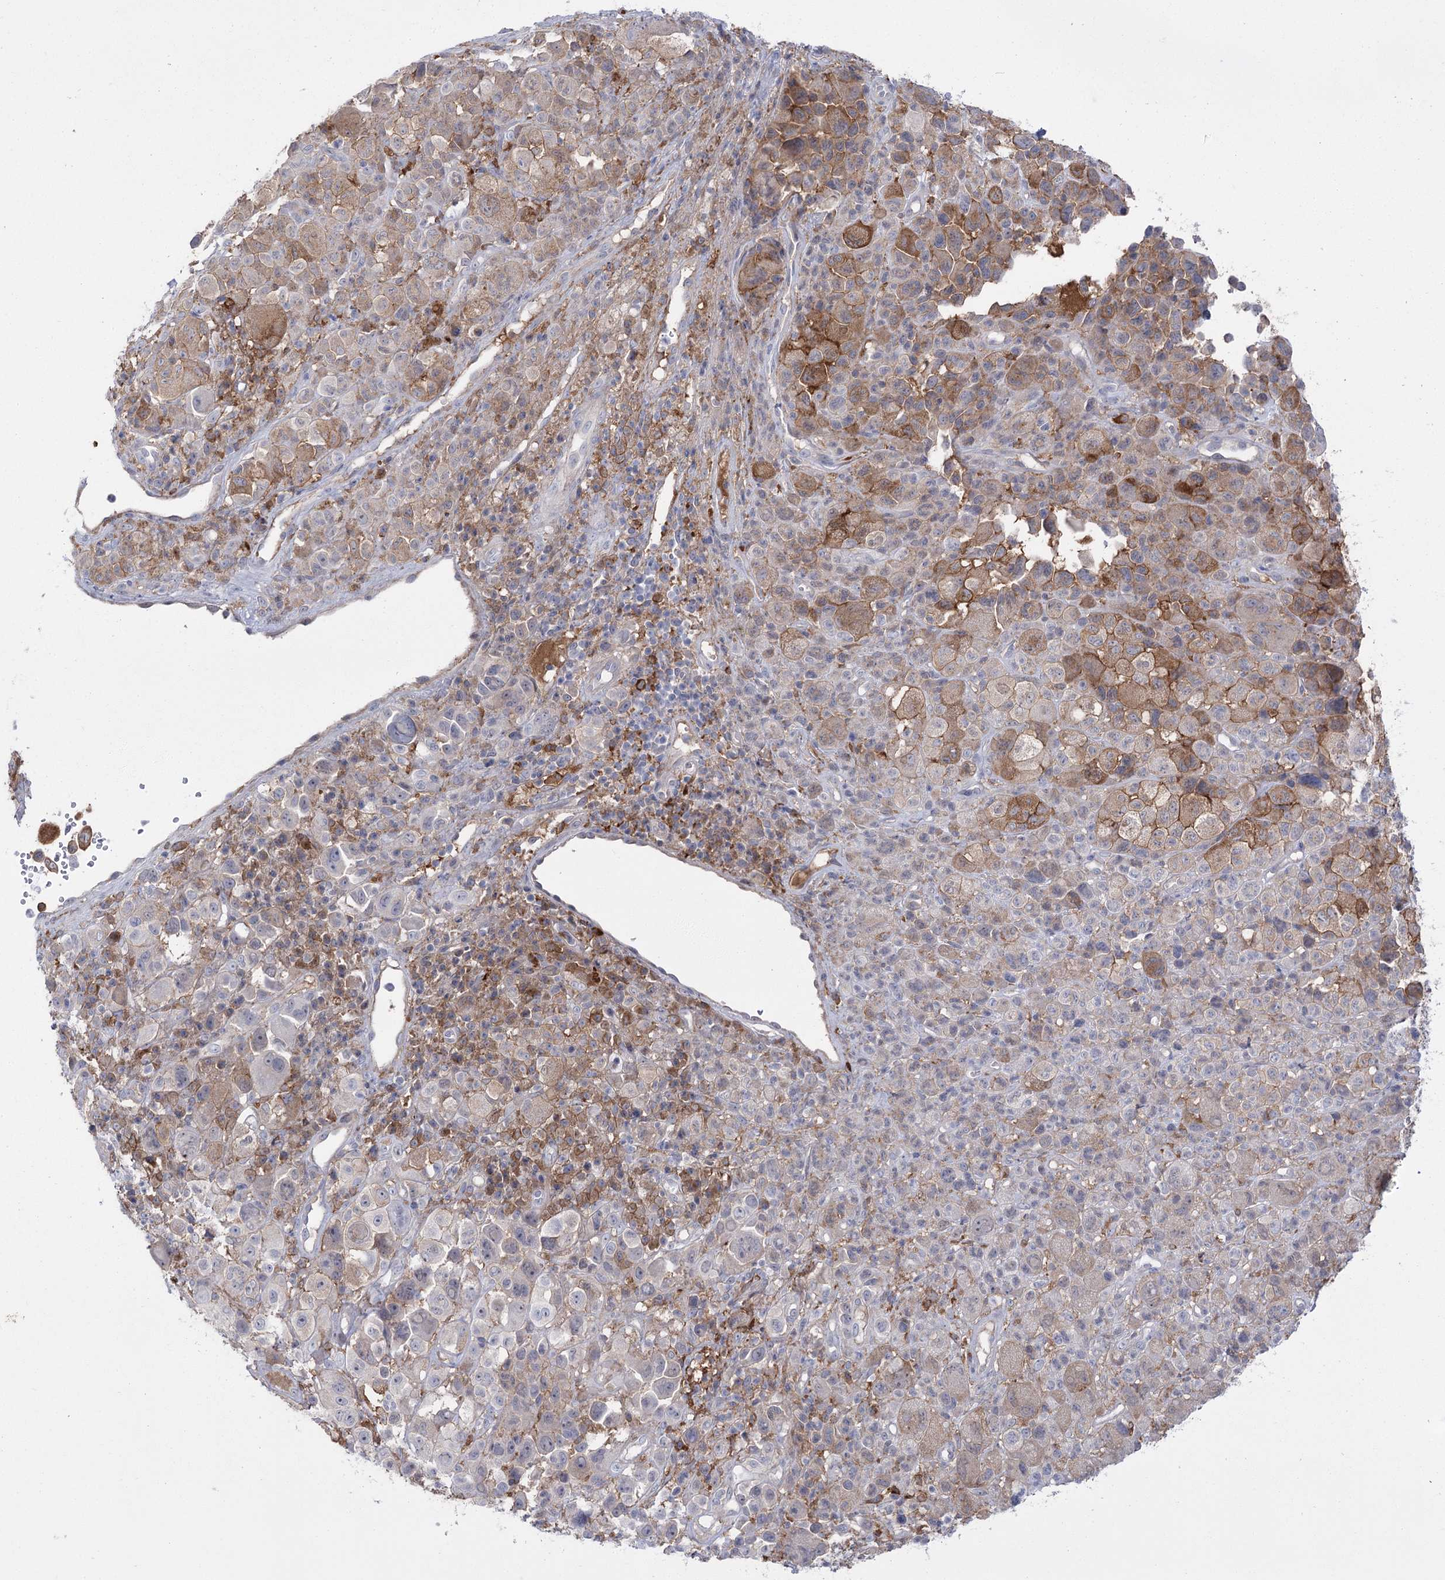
{"staining": {"intensity": "negative", "quantity": "none", "location": "none"}, "tissue": "melanoma", "cell_type": "Tumor cells", "image_type": "cancer", "snomed": [{"axis": "morphology", "description": "Malignant melanoma, NOS"}, {"axis": "topography", "description": "Skin of trunk"}], "caption": "IHC histopathology image of neoplastic tissue: human melanoma stained with DAB (3,3'-diaminobenzidine) exhibits no significant protein positivity in tumor cells.", "gene": "CCDC88A", "patient": {"sex": "male", "age": 71}}